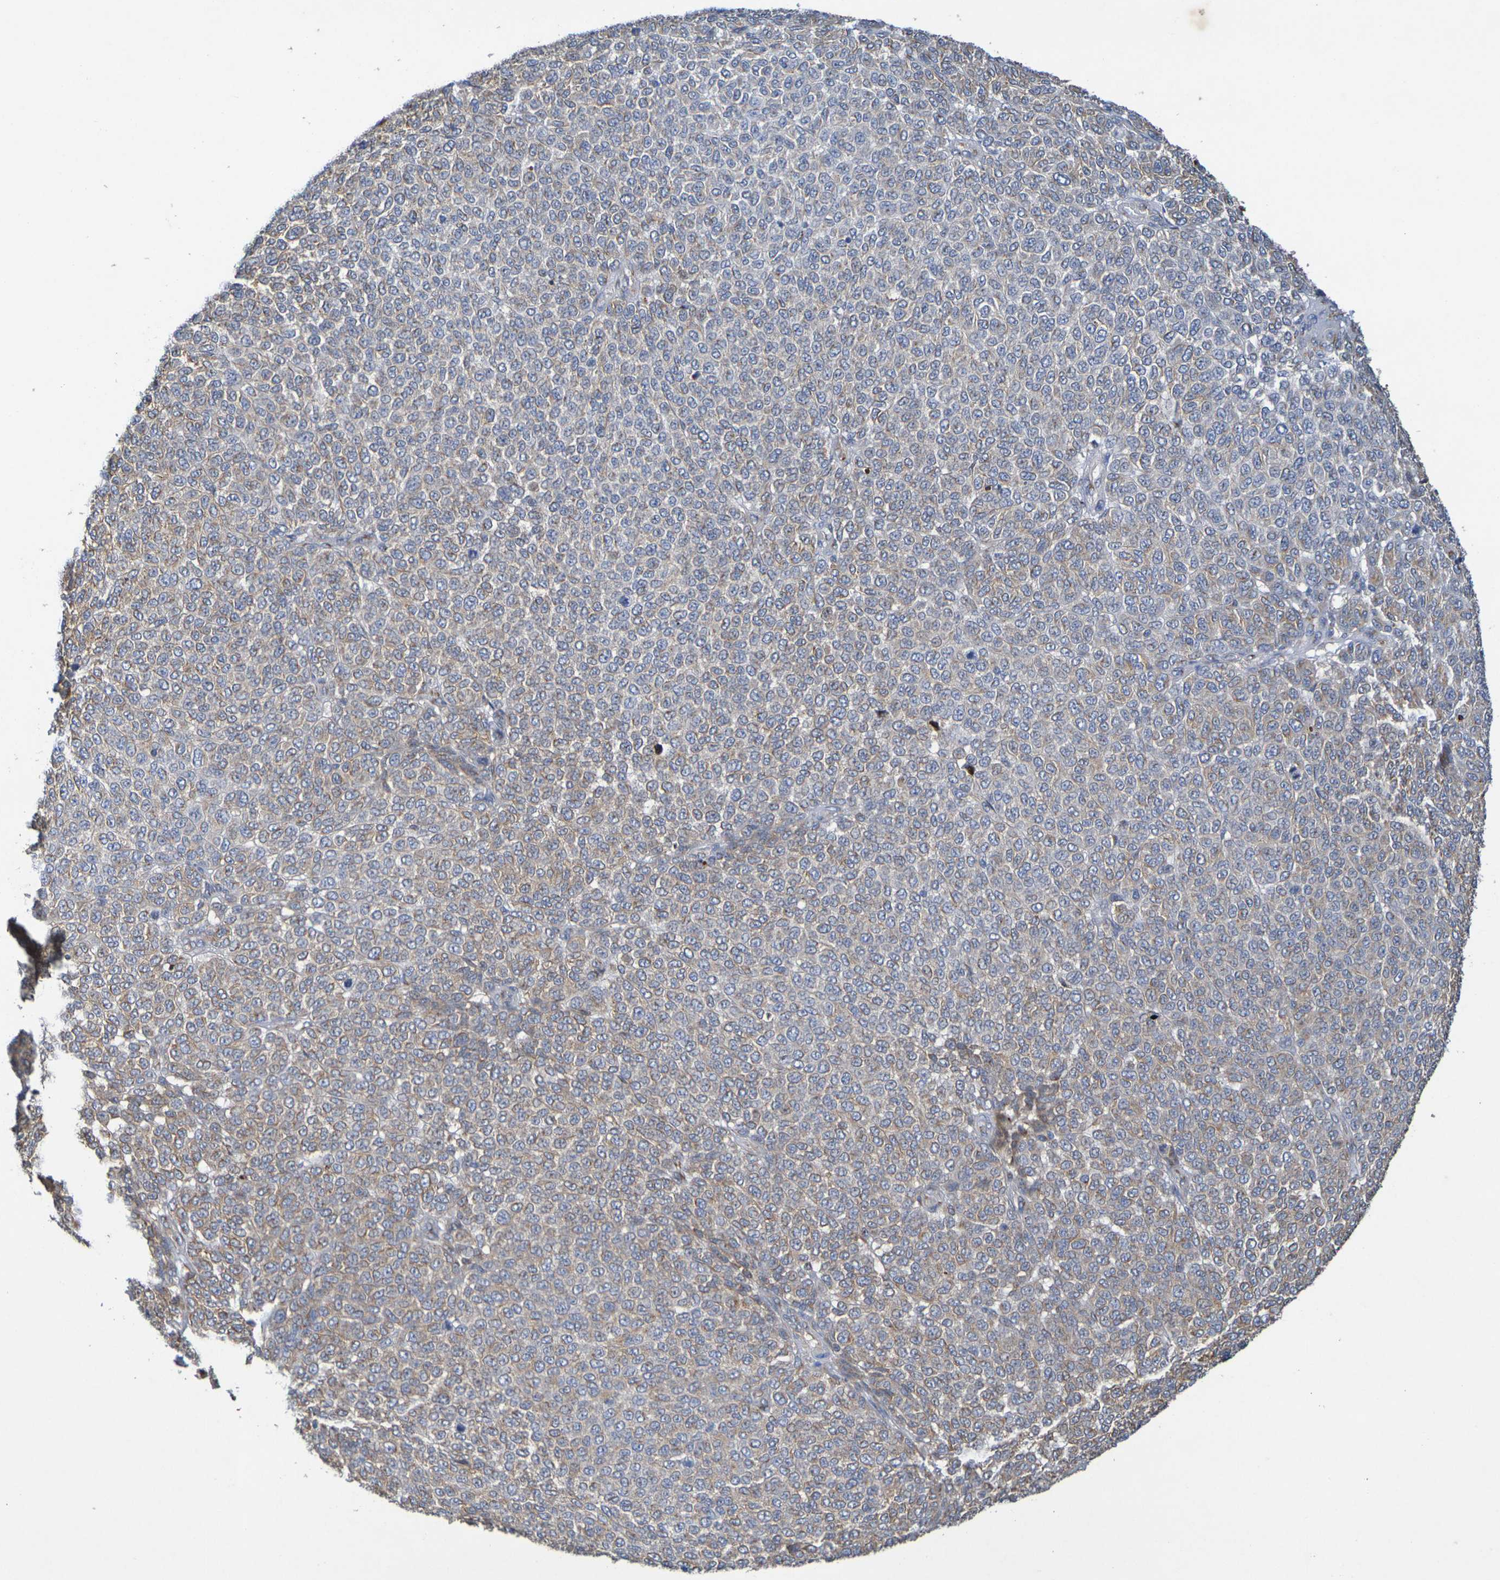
{"staining": {"intensity": "weak", "quantity": "25%-75%", "location": "cytoplasmic/membranous"}, "tissue": "melanoma", "cell_type": "Tumor cells", "image_type": "cancer", "snomed": [{"axis": "morphology", "description": "Malignant melanoma, NOS"}, {"axis": "topography", "description": "Skin"}], "caption": "Immunohistochemical staining of malignant melanoma displays low levels of weak cytoplasmic/membranous positivity in approximately 25%-75% of tumor cells. (brown staining indicates protein expression, while blue staining denotes nuclei).", "gene": "DCP2", "patient": {"sex": "male", "age": 59}}